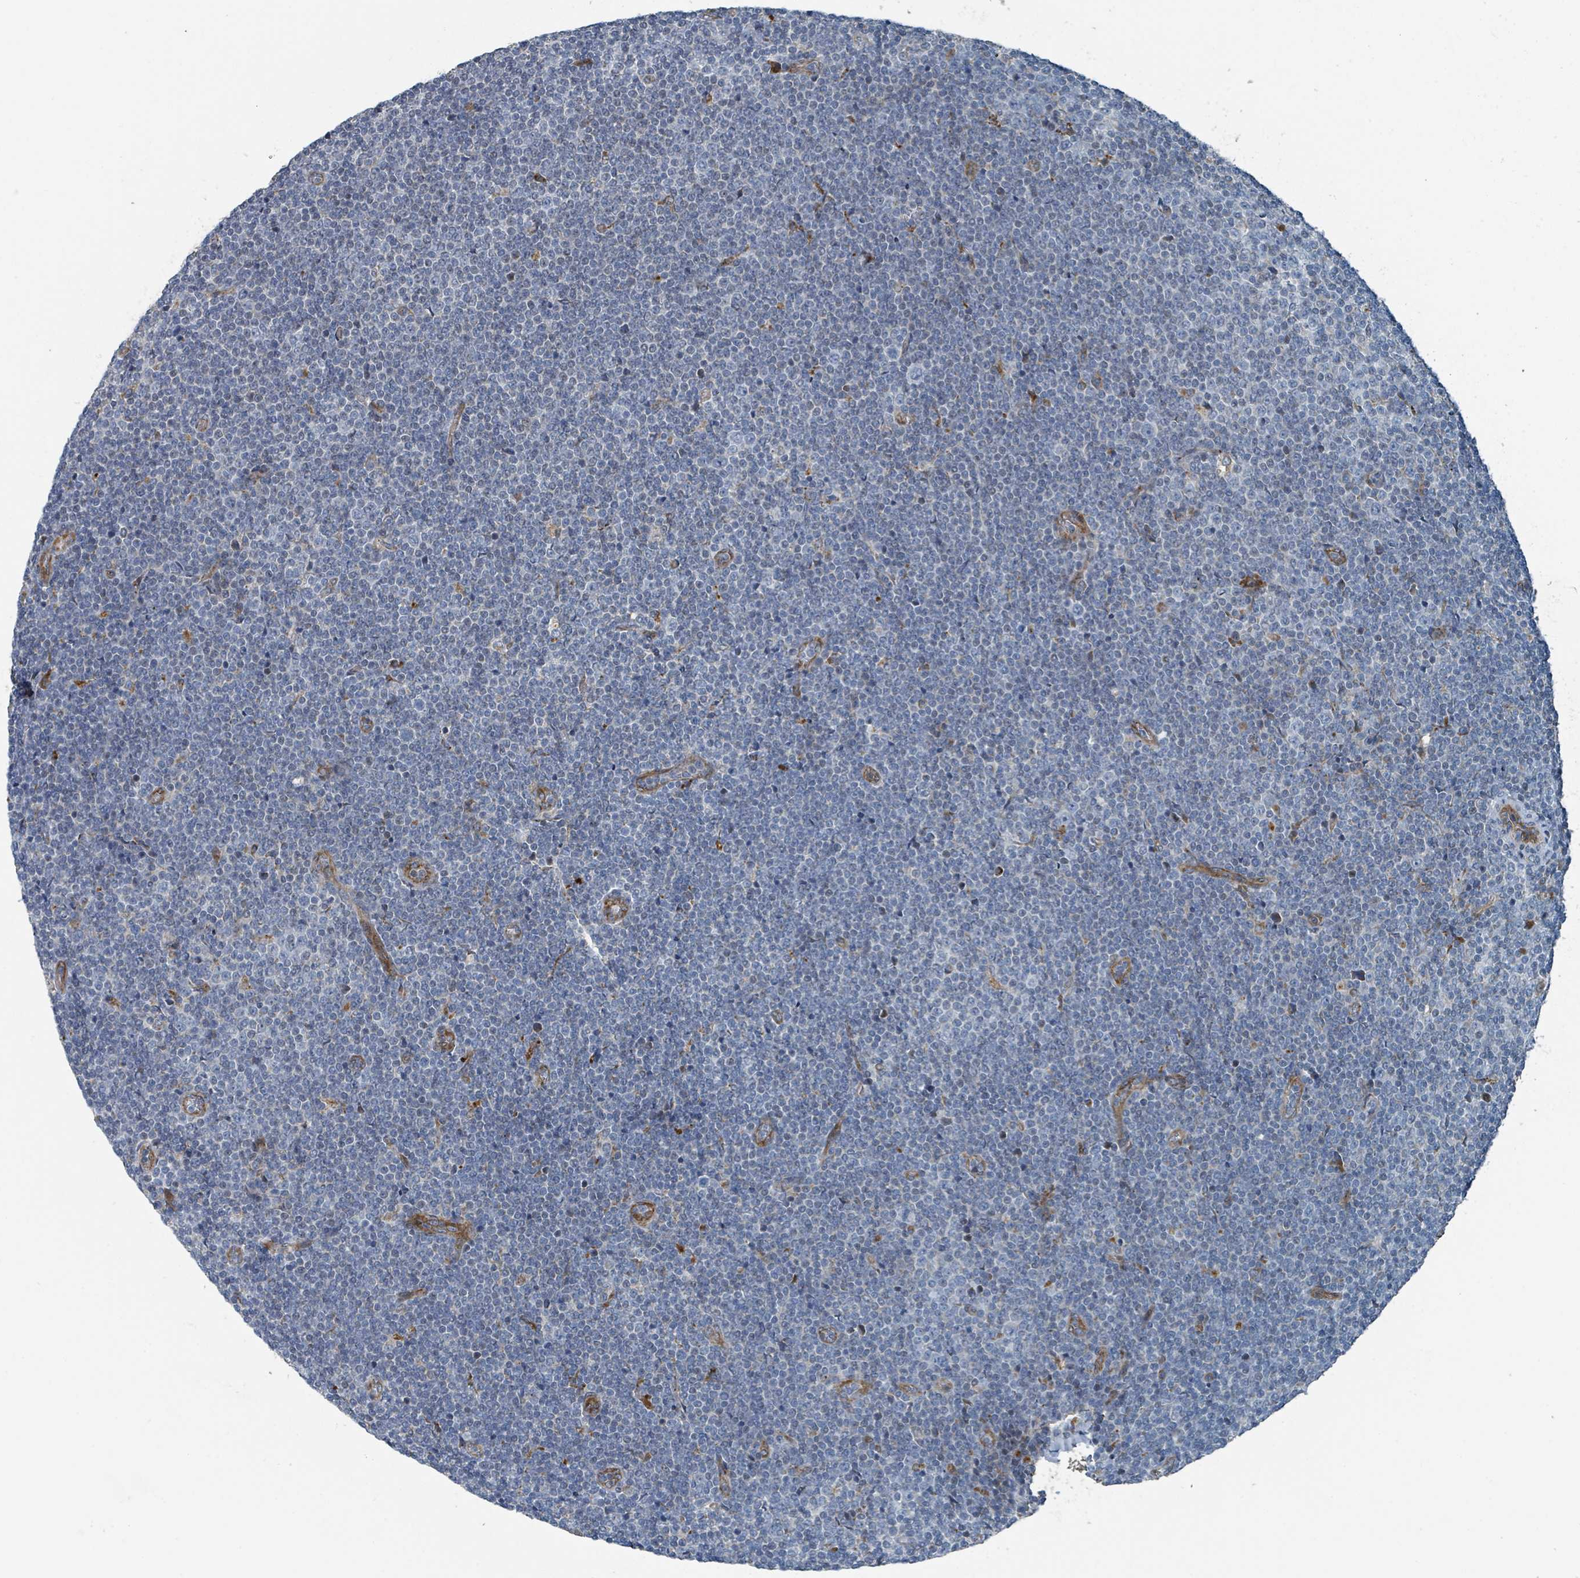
{"staining": {"intensity": "negative", "quantity": "none", "location": "none"}, "tissue": "lymphoma", "cell_type": "Tumor cells", "image_type": "cancer", "snomed": [{"axis": "morphology", "description": "Malignant lymphoma, non-Hodgkin's type, Low grade"}, {"axis": "topography", "description": "Lymph node"}], "caption": "Human lymphoma stained for a protein using immunohistochemistry shows no staining in tumor cells.", "gene": "DIPK2A", "patient": {"sex": "male", "age": 48}}